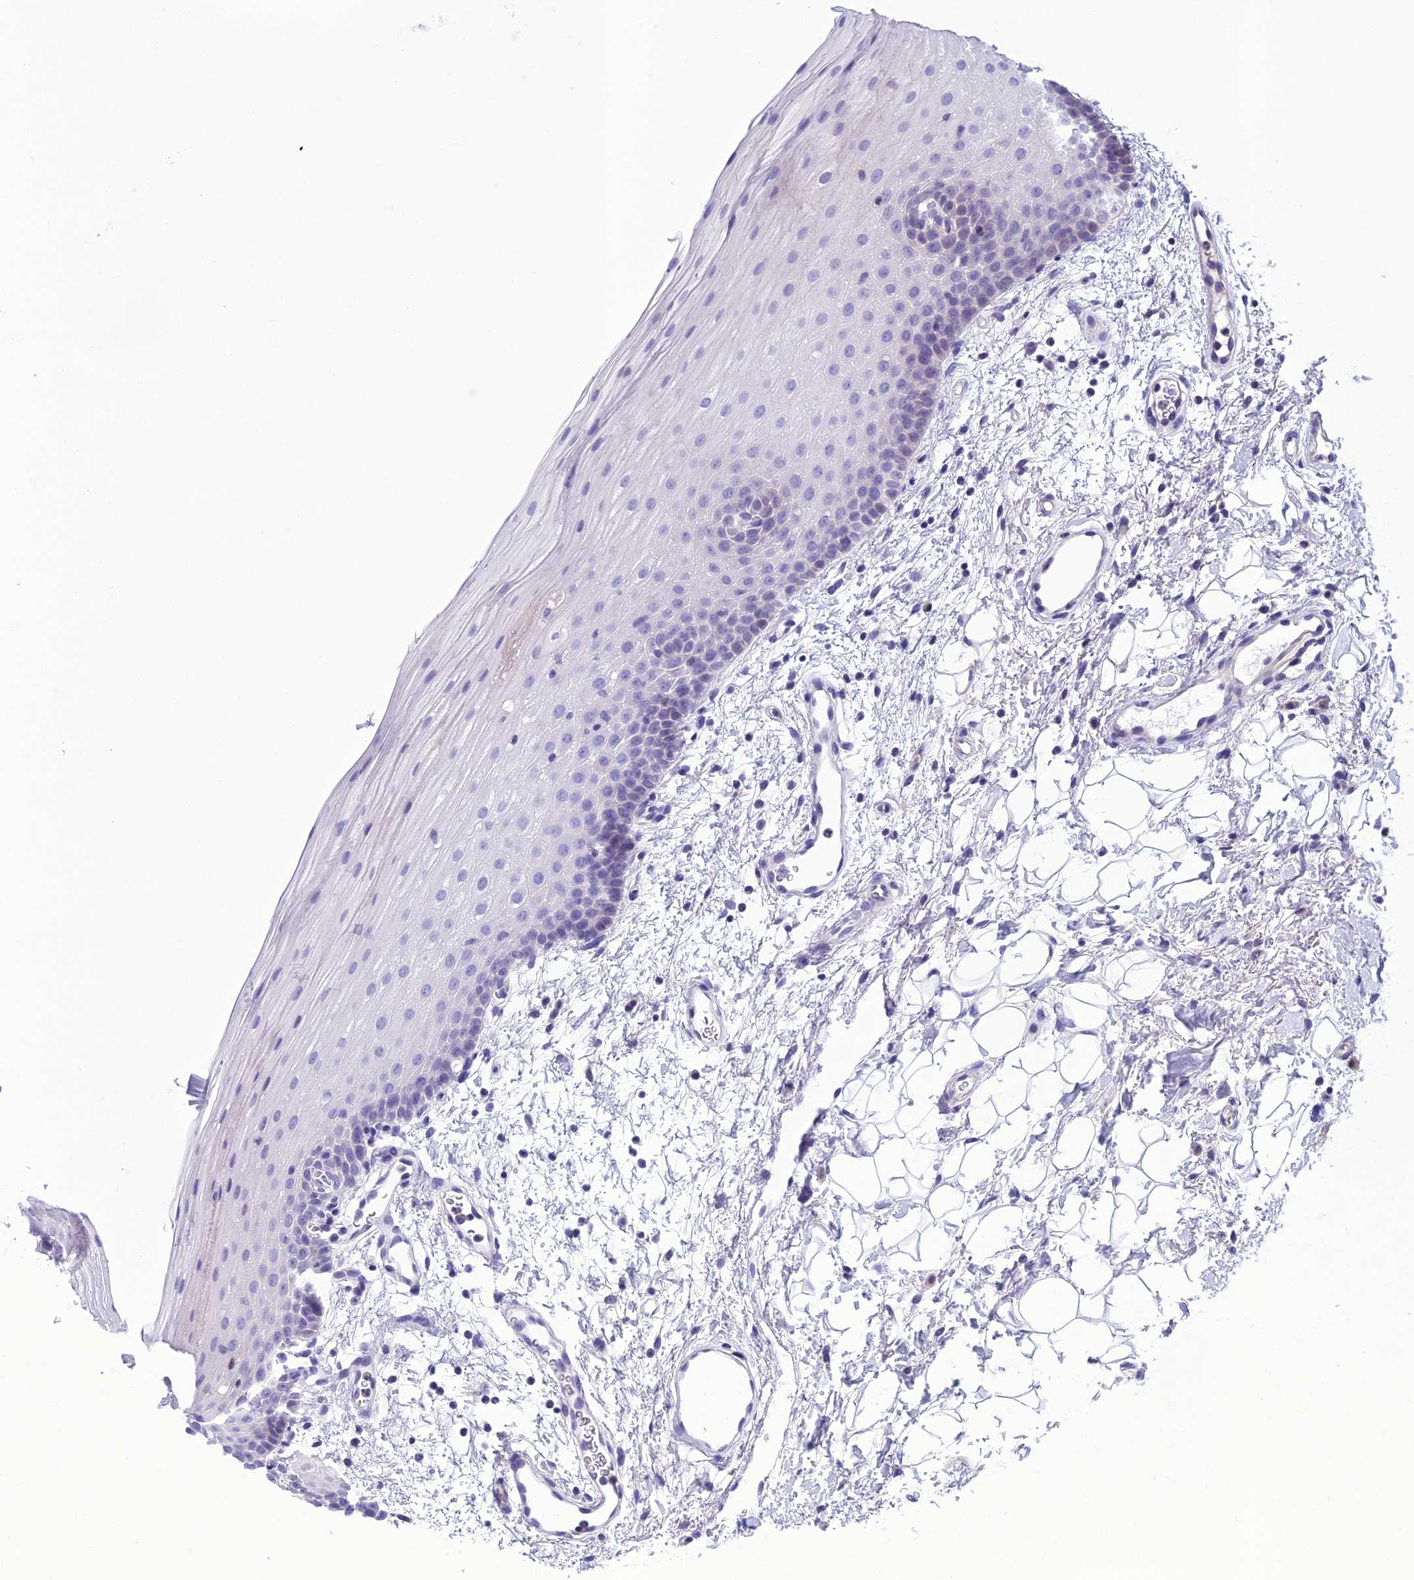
{"staining": {"intensity": "weak", "quantity": "<25%", "location": "cytoplasmic/membranous"}, "tissue": "oral mucosa", "cell_type": "Squamous epithelial cells", "image_type": "normal", "snomed": [{"axis": "morphology", "description": "Normal tissue, NOS"}, {"axis": "topography", "description": "Oral tissue"}], "caption": "Oral mucosa was stained to show a protein in brown. There is no significant staining in squamous epithelial cells. Nuclei are stained in blue.", "gene": "GDF6", "patient": {"sex": "male", "age": 68}}